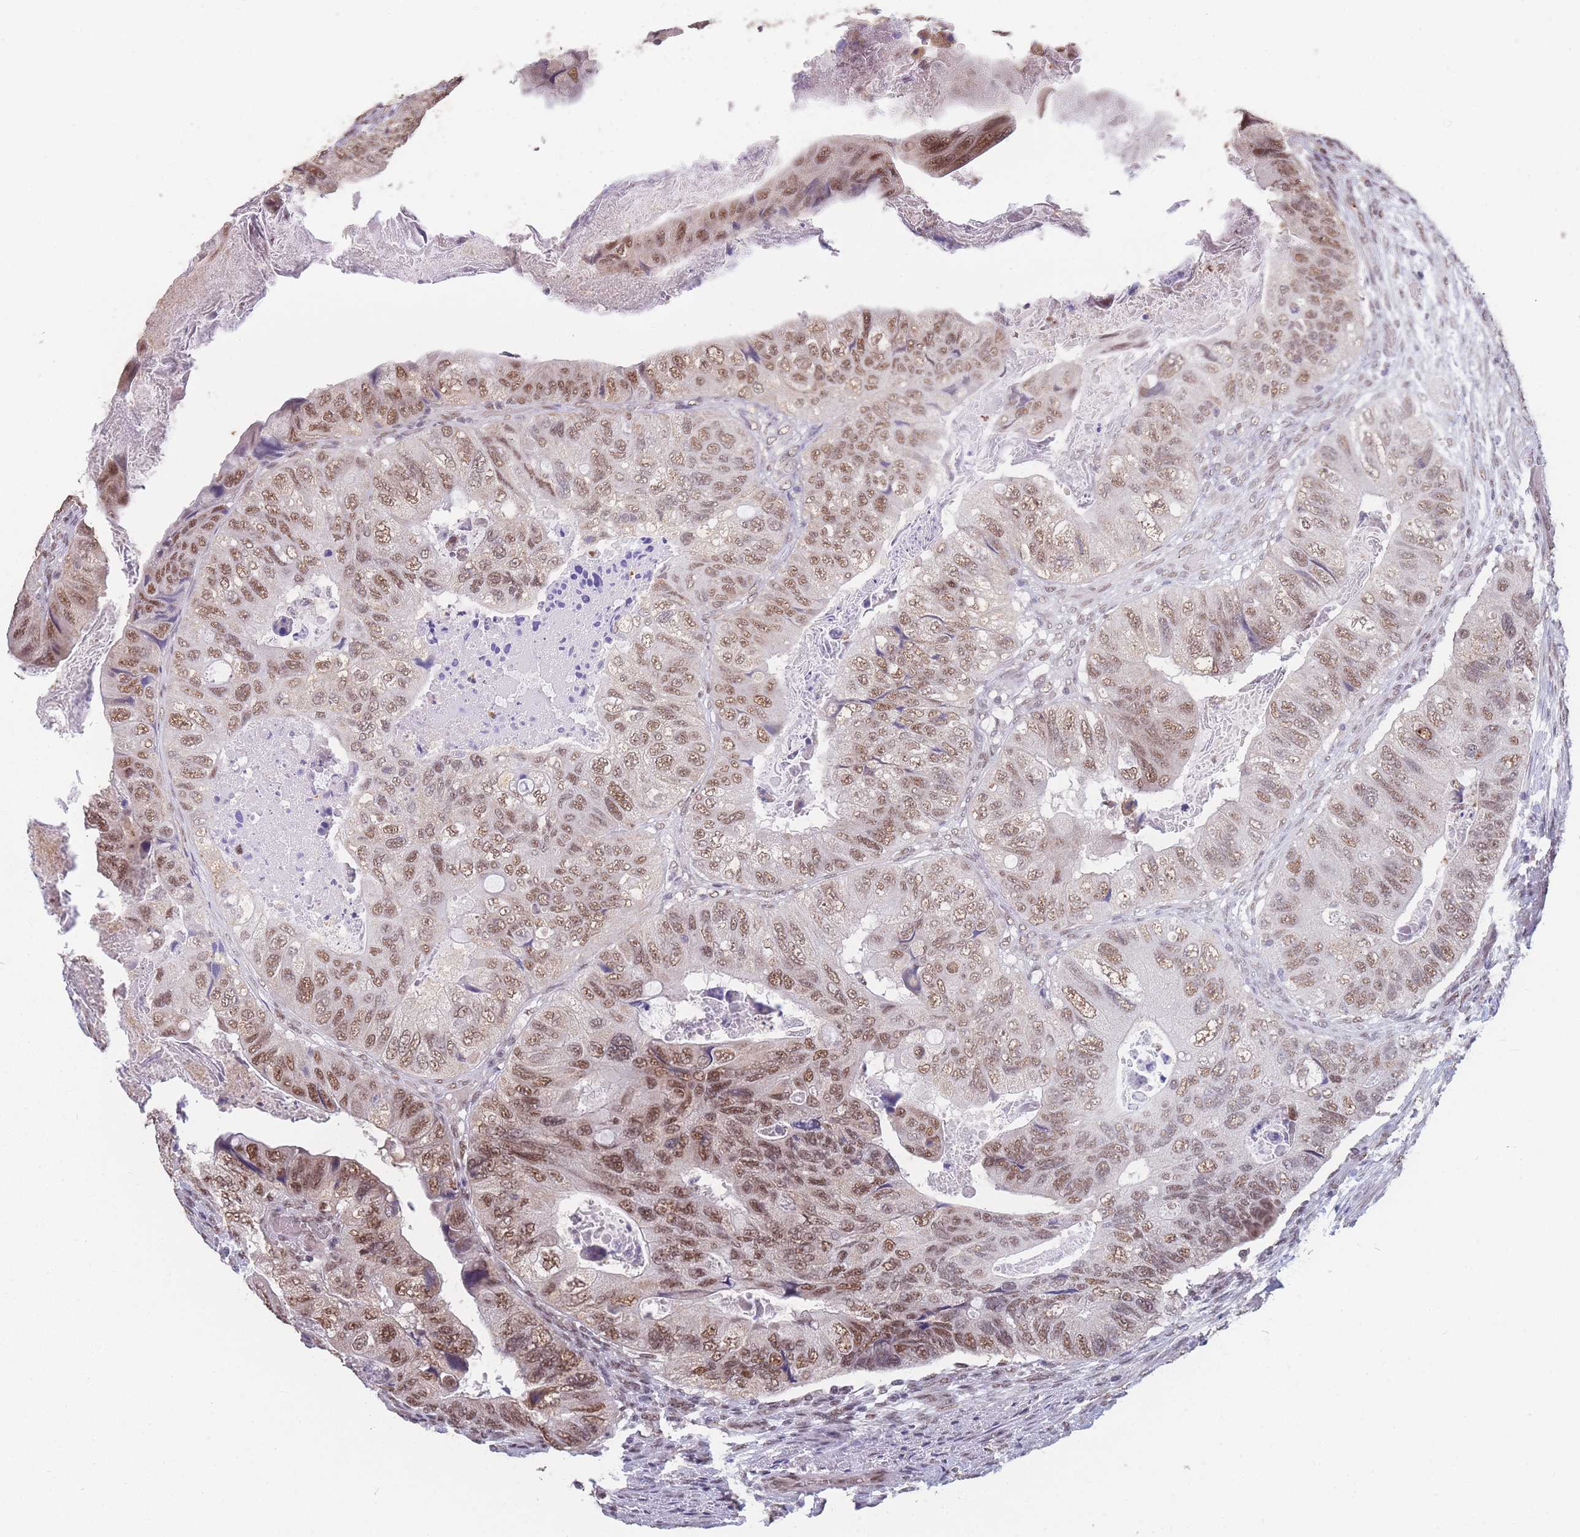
{"staining": {"intensity": "moderate", "quantity": ">75%", "location": "nuclear"}, "tissue": "colorectal cancer", "cell_type": "Tumor cells", "image_type": "cancer", "snomed": [{"axis": "morphology", "description": "Adenocarcinoma, NOS"}, {"axis": "topography", "description": "Rectum"}], "caption": "High-power microscopy captured an IHC image of colorectal cancer, revealing moderate nuclear staining in about >75% of tumor cells.", "gene": "SNRPA1", "patient": {"sex": "male", "age": 63}}